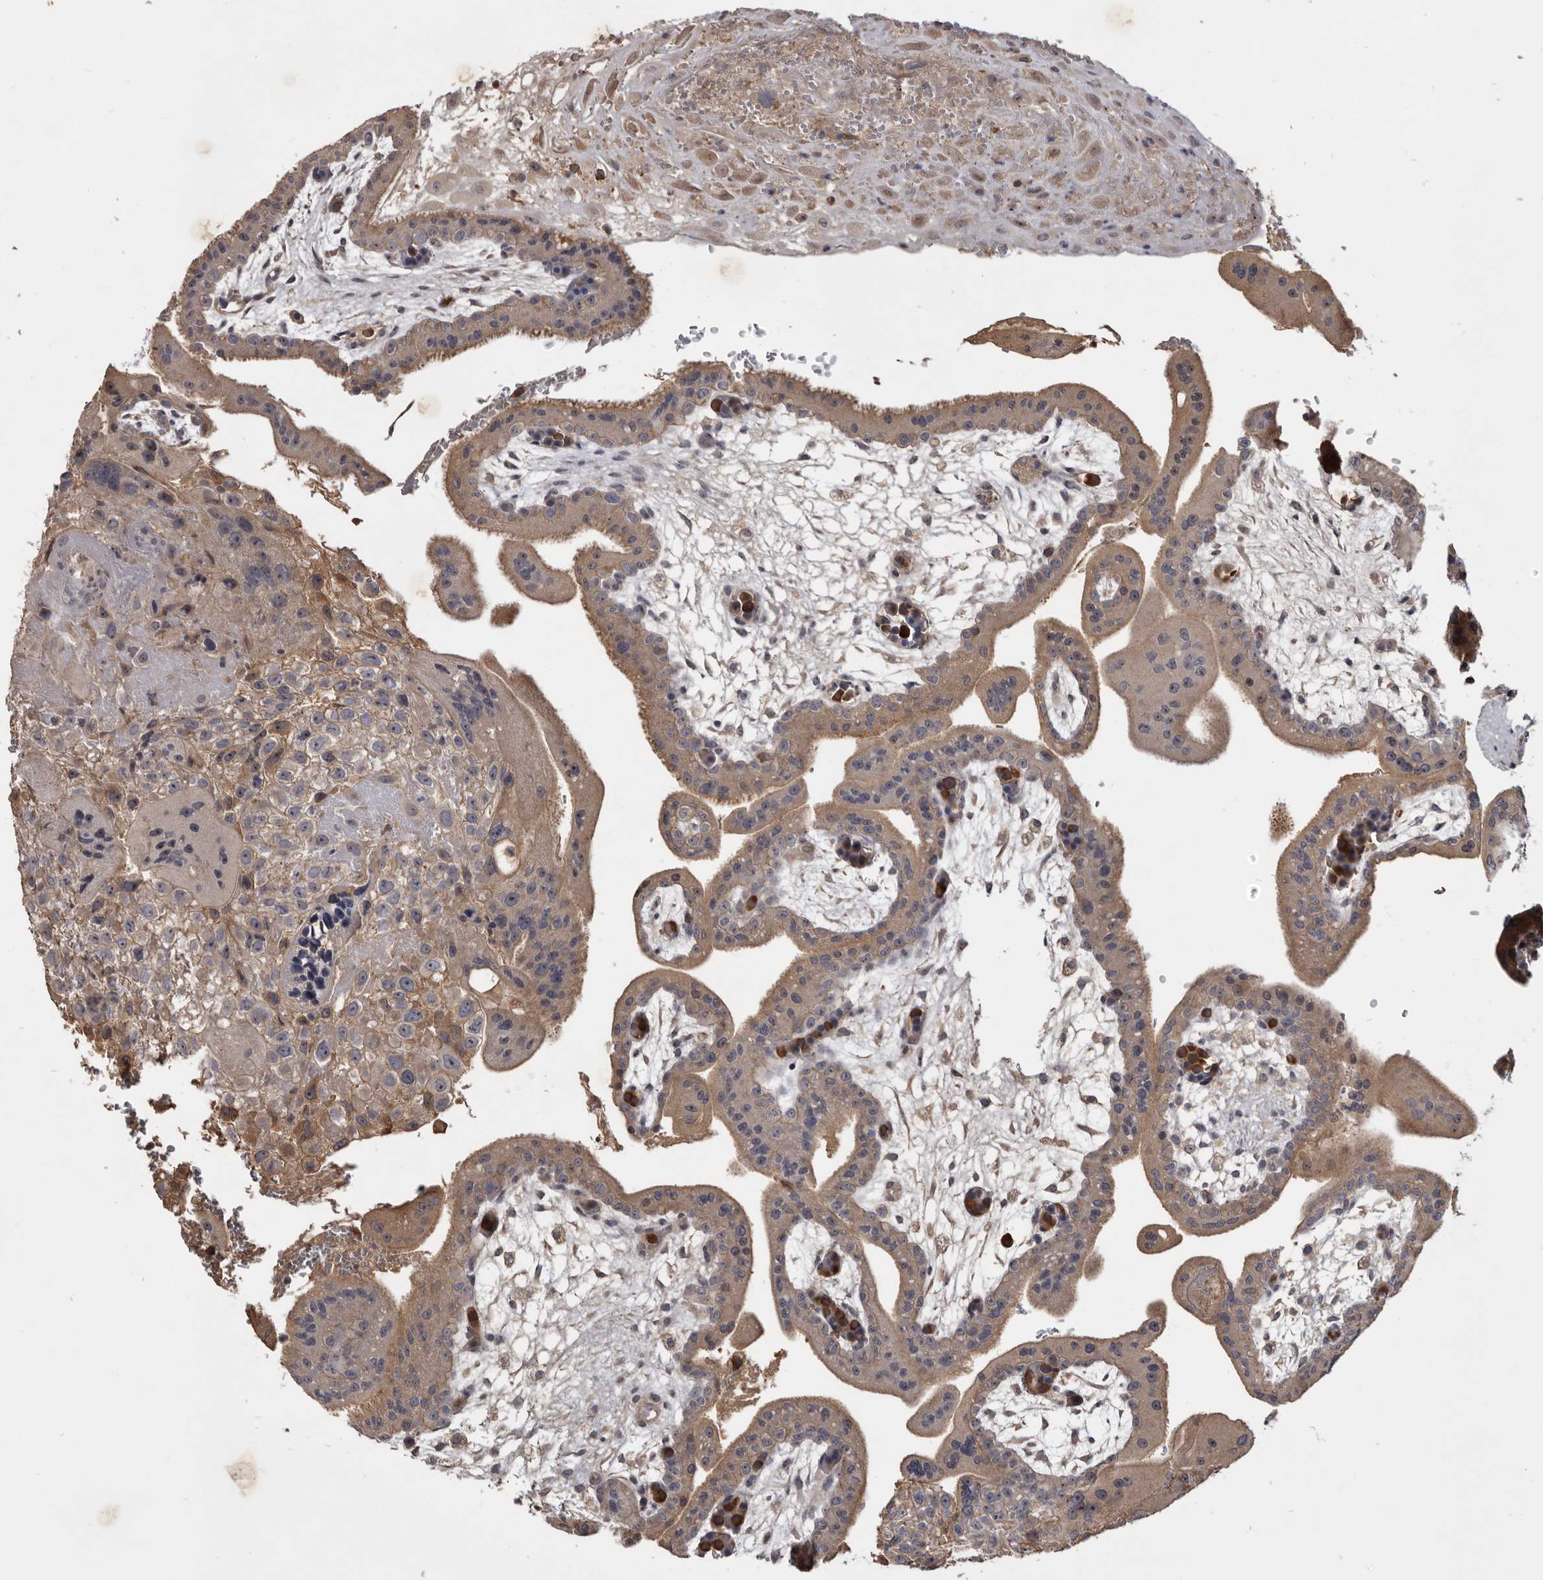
{"staining": {"intensity": "weak", "quantity": ">75%", "location": "cytoplasmic/membranous,nuclear"}, "tissue": "placenta", "cell_type": "Decidual cells", "image_type": "normal", "snomed": [{"axis": "morphology", "description": "Normal tissue, NOS"}, {"axis": "topography", "description": "Placenta"}], "caption": "The image displays immunohistochemical staining of normal placenta. There is weak cytoplasmic/membranous,nuclear expression is identified in approximately >75% of decidual cells.", "gene": "TTC39A", "patient": {"sex": "female", "age": 35}}